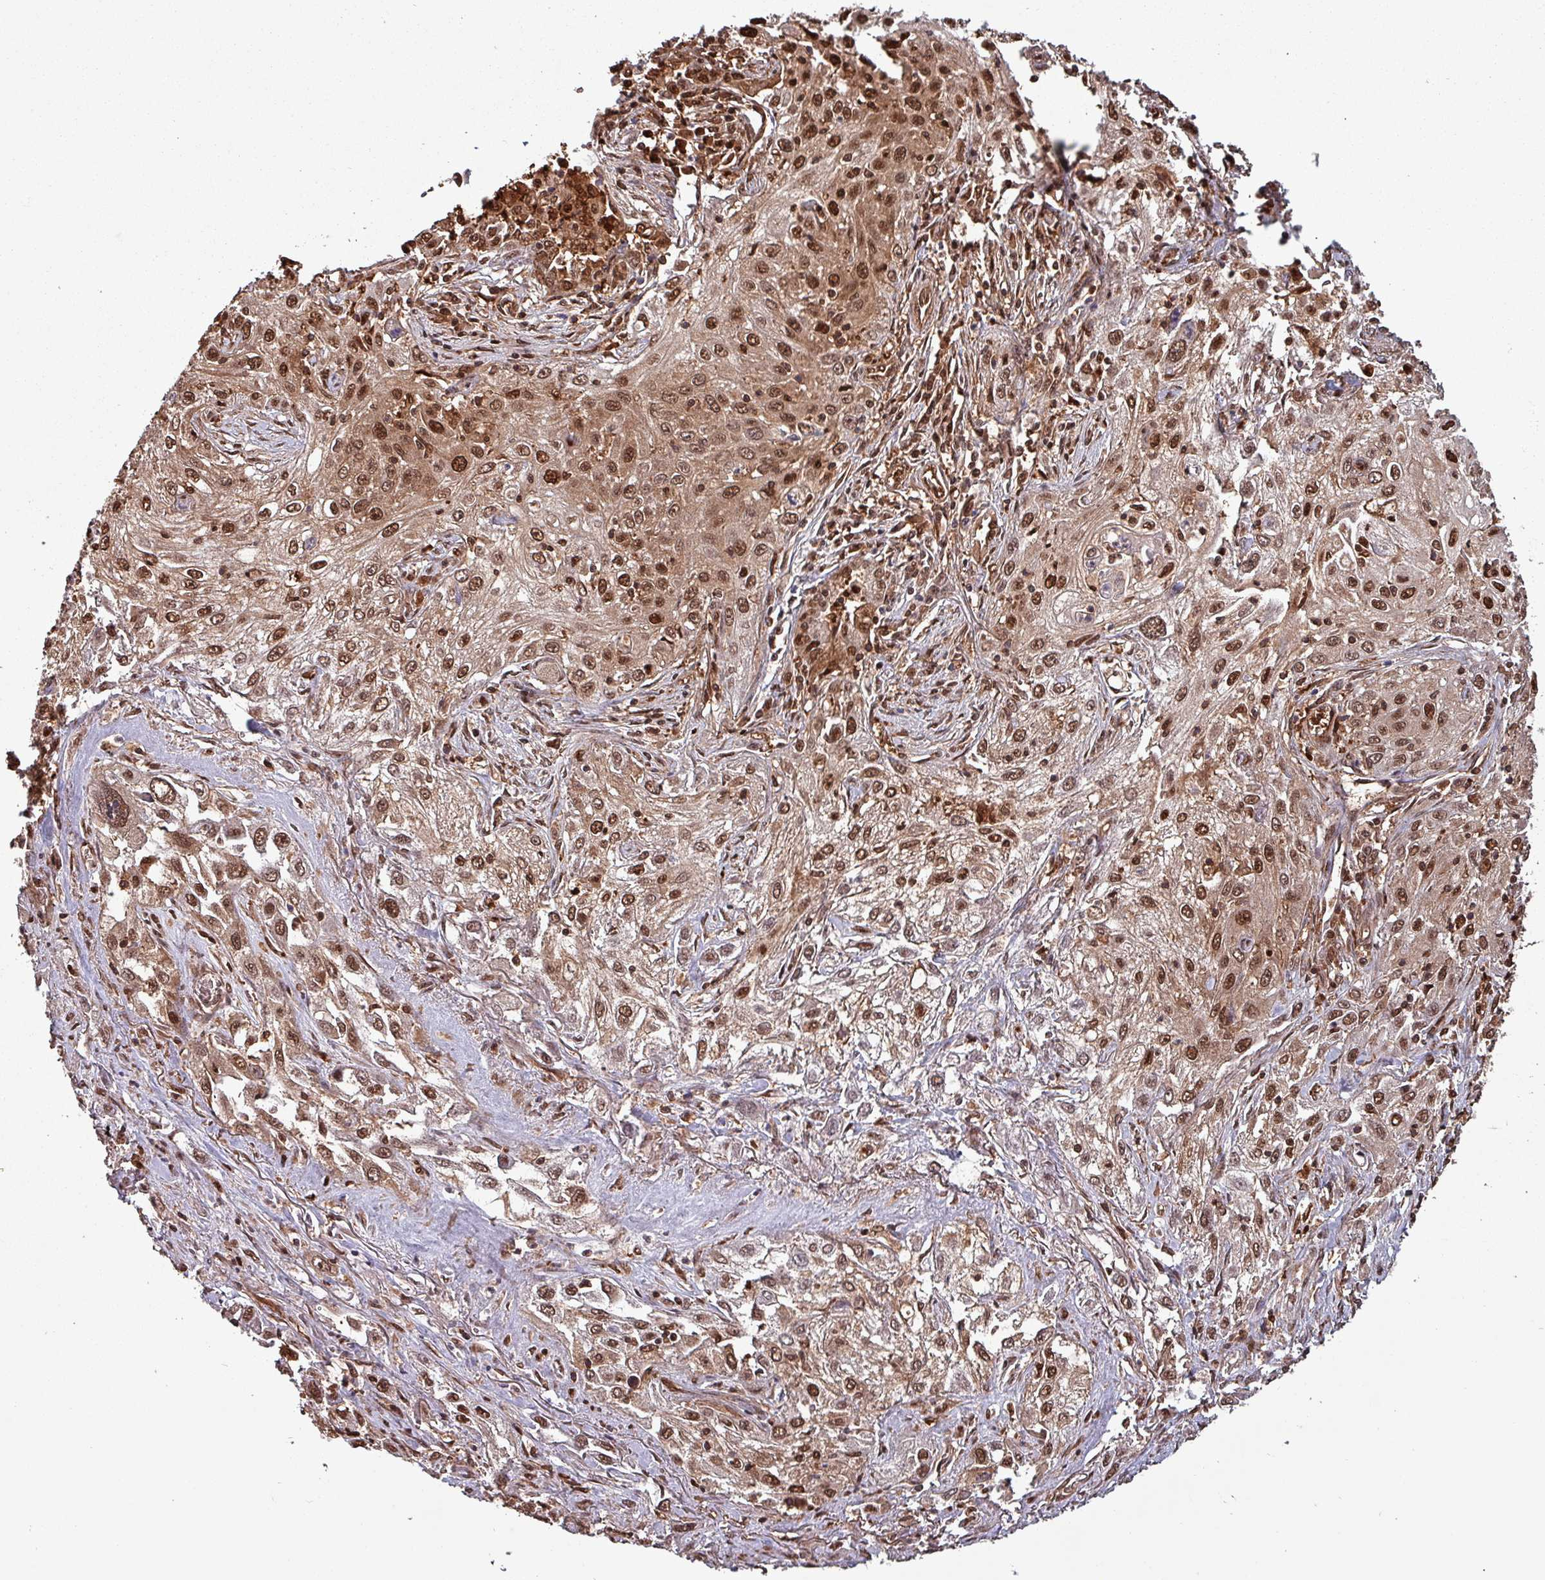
{"staining": {"intensity": "moderate", "quantity": ">75%", "location": "cytoplasmic/membranous,nuclear"}, "tissue": "lung cancer", "cell_type": "Tumor cells", "image_type": "cancer", "snomed": [{"axis": "morphology", "description": "Squamous cell carcinoma, NOS"}, {"axis": "topography", "description": "Lung"}], "caption": "About >75% of tumor cells in lung cancer display moderate cytoplasmic/membranous and nuclear protein staining as visualized by brown immunohistochemical staining.", "gene": "PSMB8", "patient": {"sex": "female", "age": 69}}